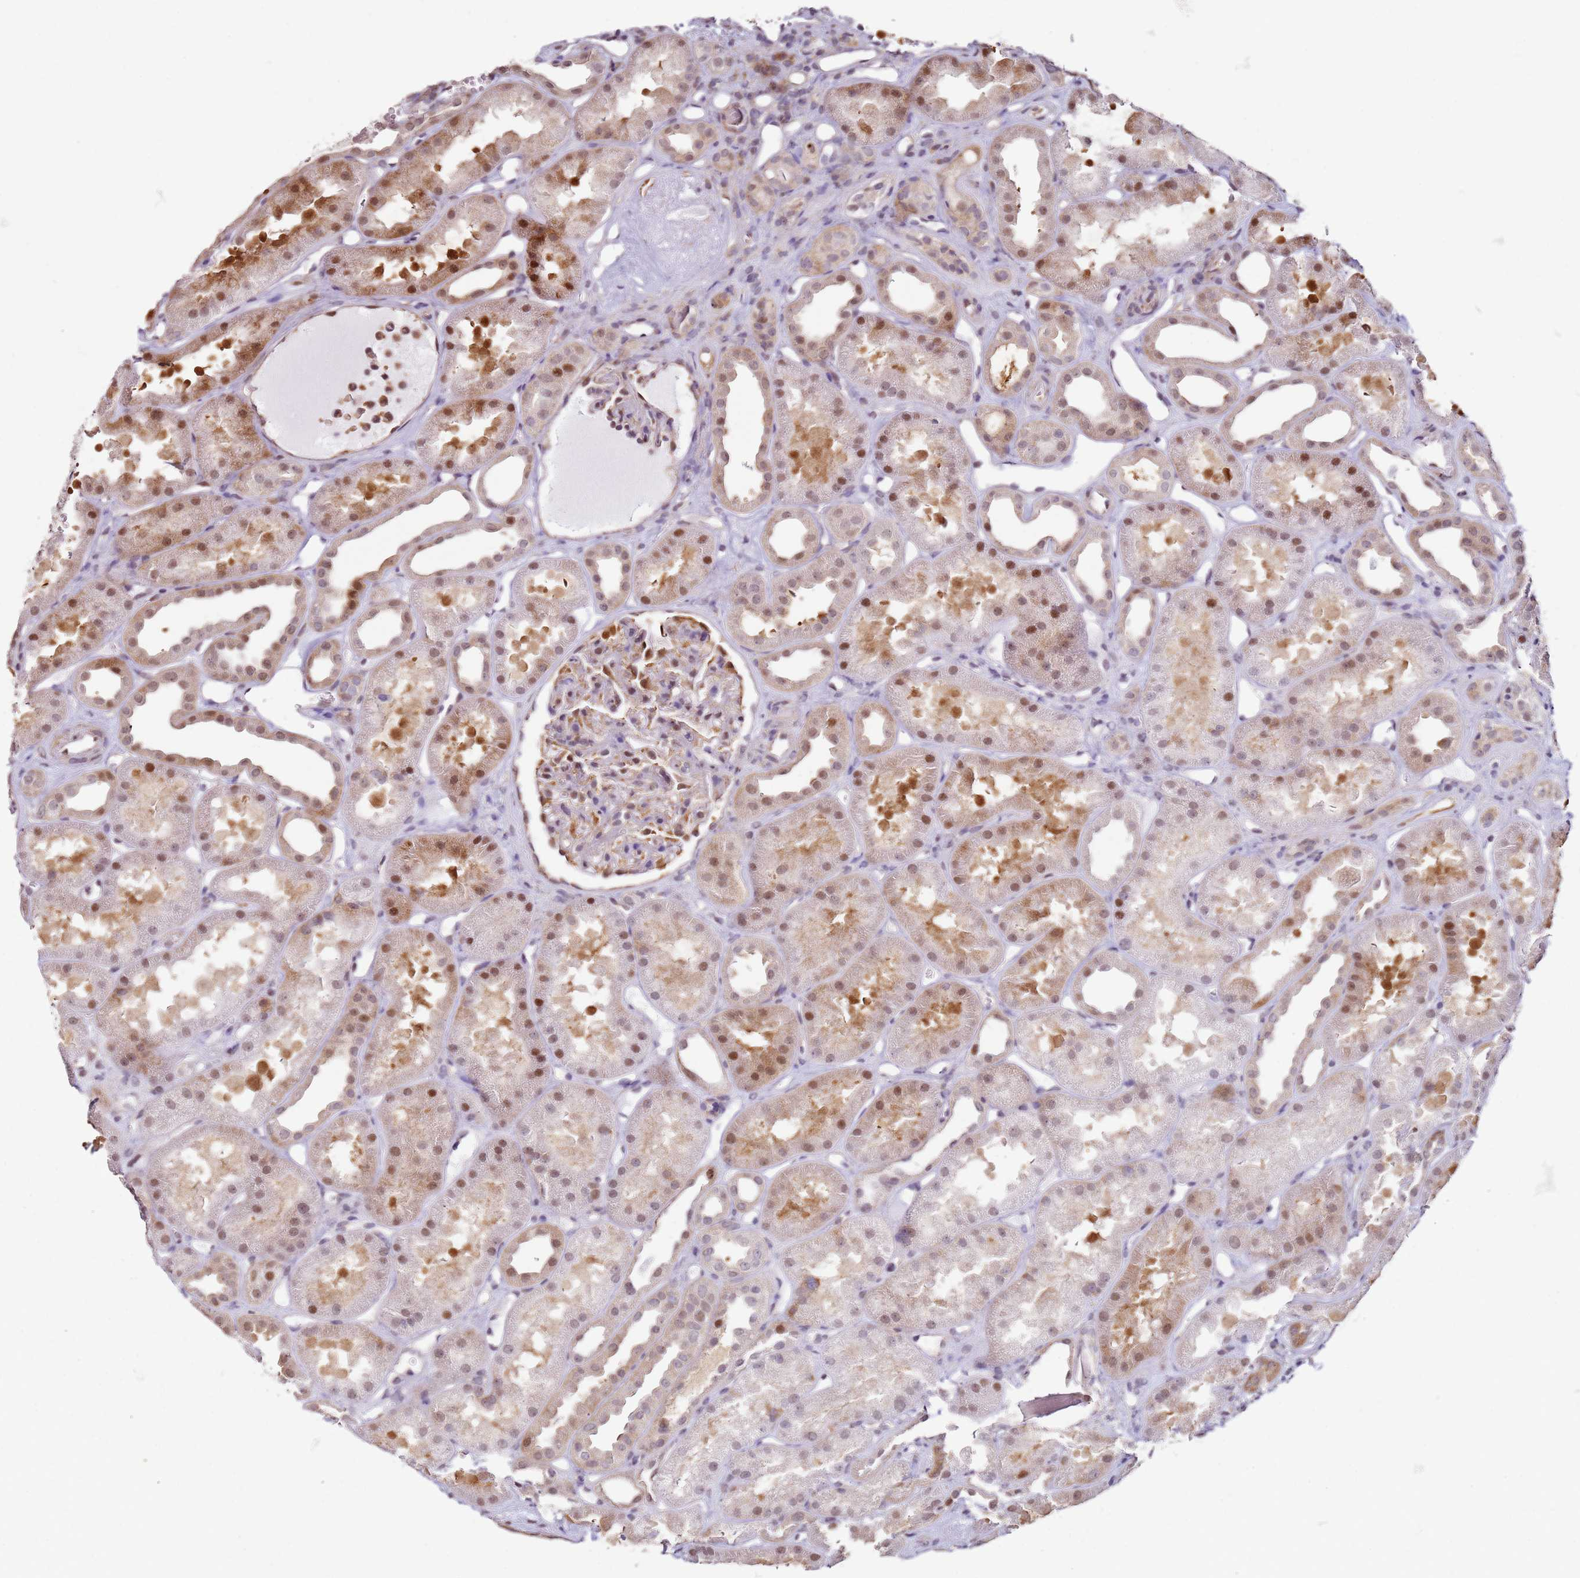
{"staining": {"intensity": "moderate", "quantity": "<25%", "location": "cytoplasmic/membranous,nuclear"}, "tissue": "kidney", "cell_type": "Cells in glomeruli", "image_type": "normal", "snomed": [{"axis": "morphology", "description": "Normal tissue, NOS"}, {"axis": "topography", "description": "Kidney"}], "caption": "Protein staining displays moderate cytoplasmic/membranous,nuclear staining in approximately <25% of cells in glomeruli in normal kidney.", "gene": "PSMD4", "patient": {"sex": "male", "age": 61}}